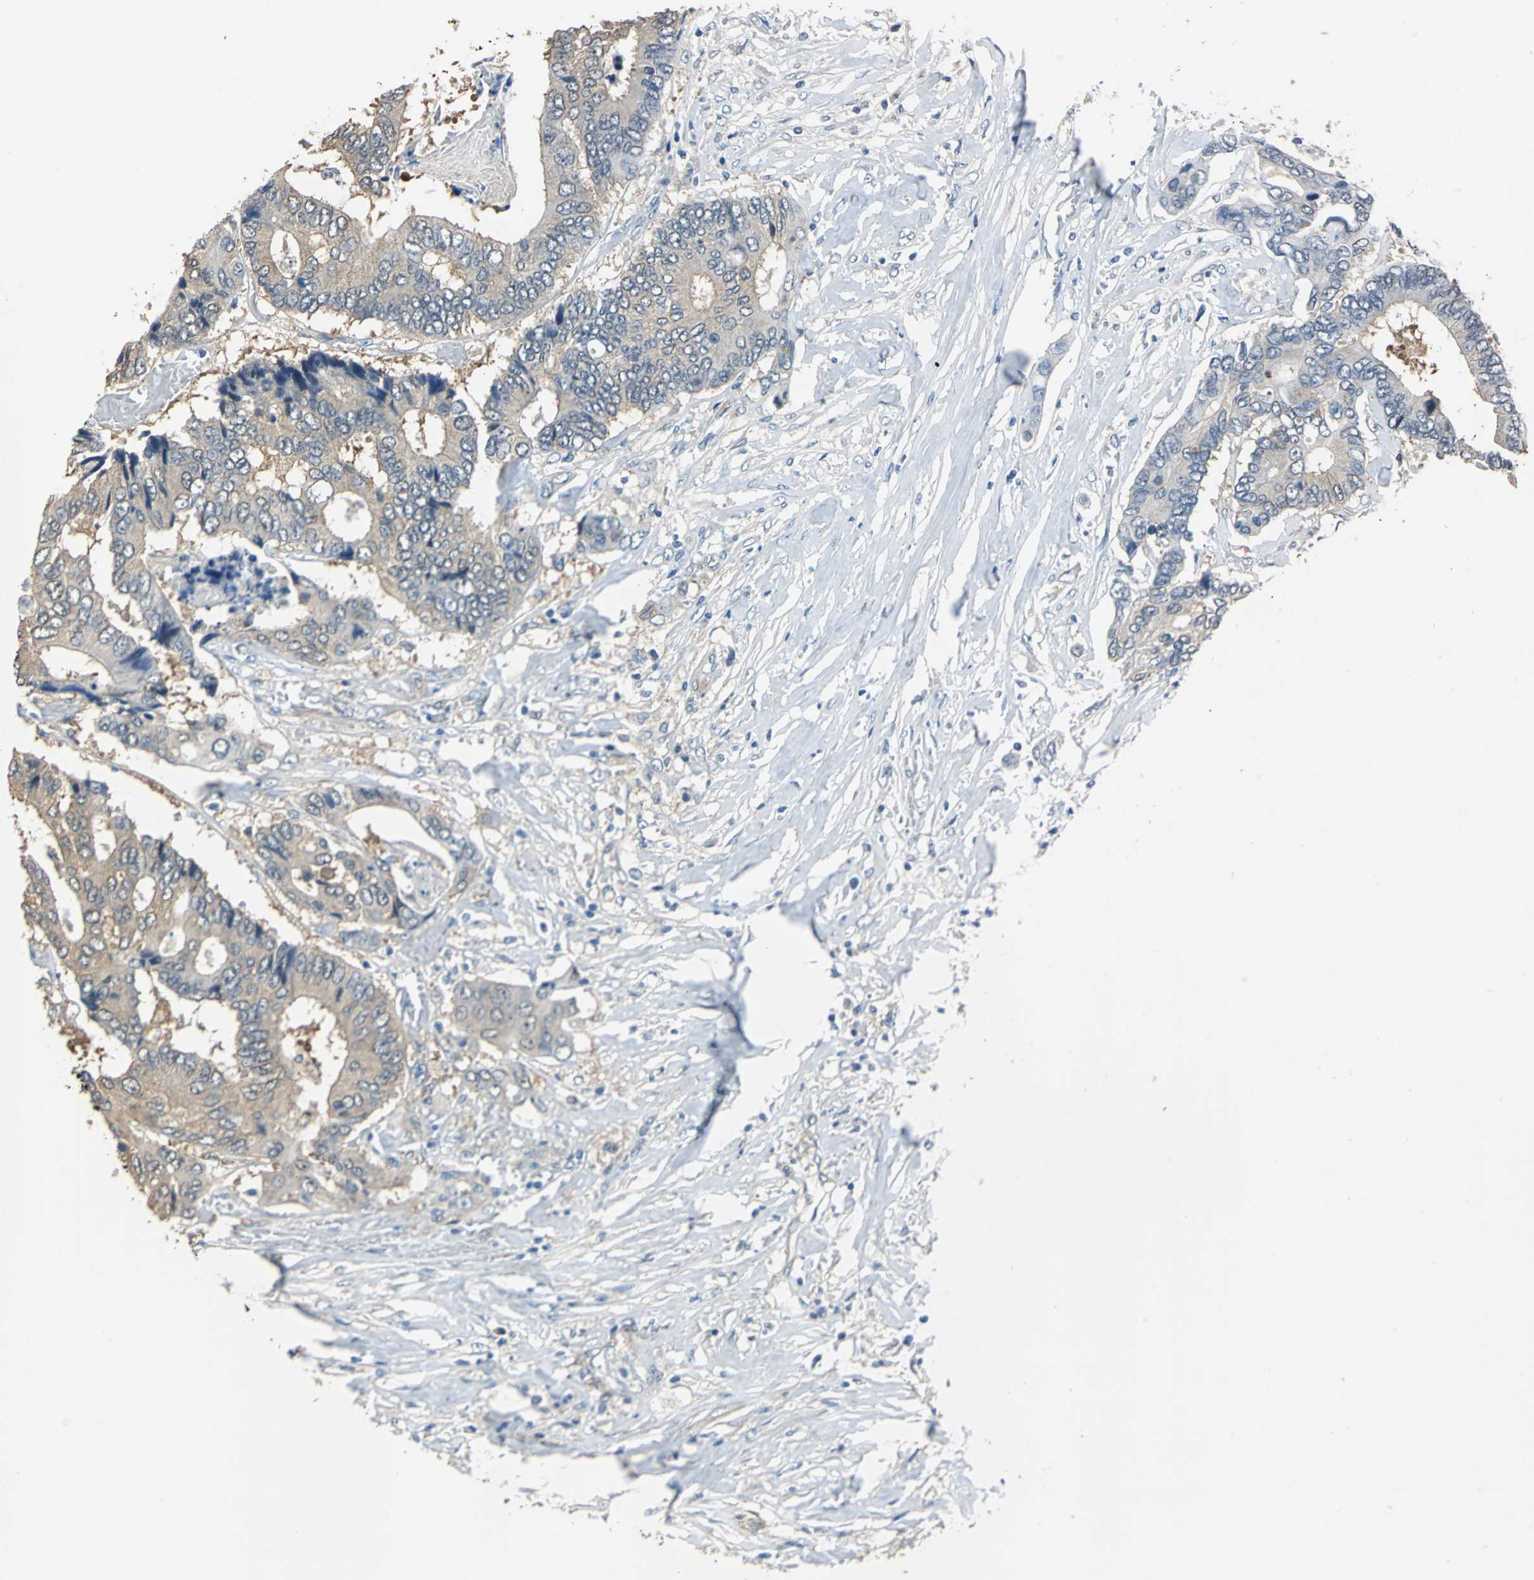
{"staining": {"intensity": "moderate", "quantity": ">75%", "location": "cytoplasmic/membranous"}, "tissue": "colorectal cancer", "cell_type": "Tumor cells", "image_type": "cancer", "snomed": [{"axis": "morphology", "description": "Adenocarcinoma, NOS"}, {"axis": "topography", "description": "Rectum"}], "caption": "Human colorectal cancer (adenocarcinoma) stained for a protein (brown) exhibits moderate cytoplasmic/membranous positive expression in about >75% of tumor cells.", "gene": "FKBP4", "patient": {"sex": "male", "age": 55}}